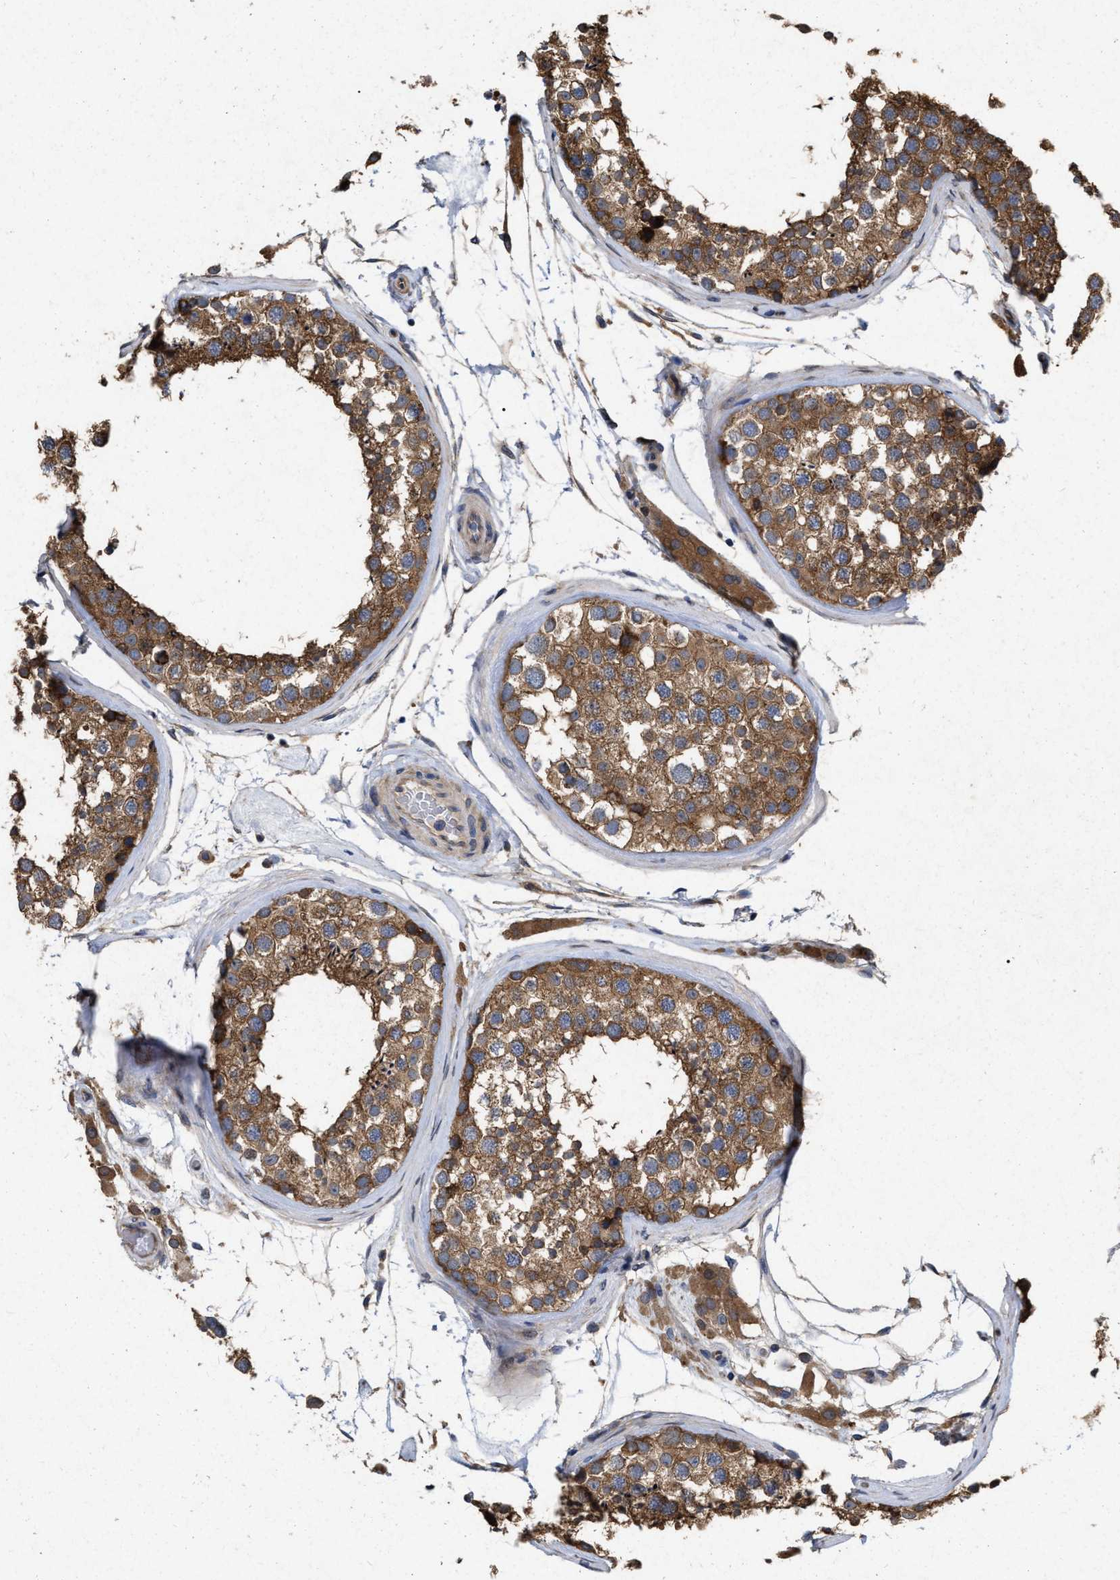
{"staining": {"intensity": "moderate", "quantity": ">75%", "location": "cytoplasmic/membranous"}, "tissue": "testis", "cell_type": "Cells in seminiferous ducts", "image_type": "normal", "snomed": [{"axis": "morphology", "description": "Normal tissue, NOS"}, {"axis": "topography", "description": "Testis"}], "caption": "Immunohistochemistry (IHC) micrograph of normal testis: testis stained using immunohistochemistry exhibits medium levels of moderate protein expression localized specifically in the cytoplasmic/membranous of cells in seminiferous ducts, appearing as a cytoplasmic/membranous brown color.", "gene": "CDKN2C", "patient": {"sex": "male", "age": 46}}